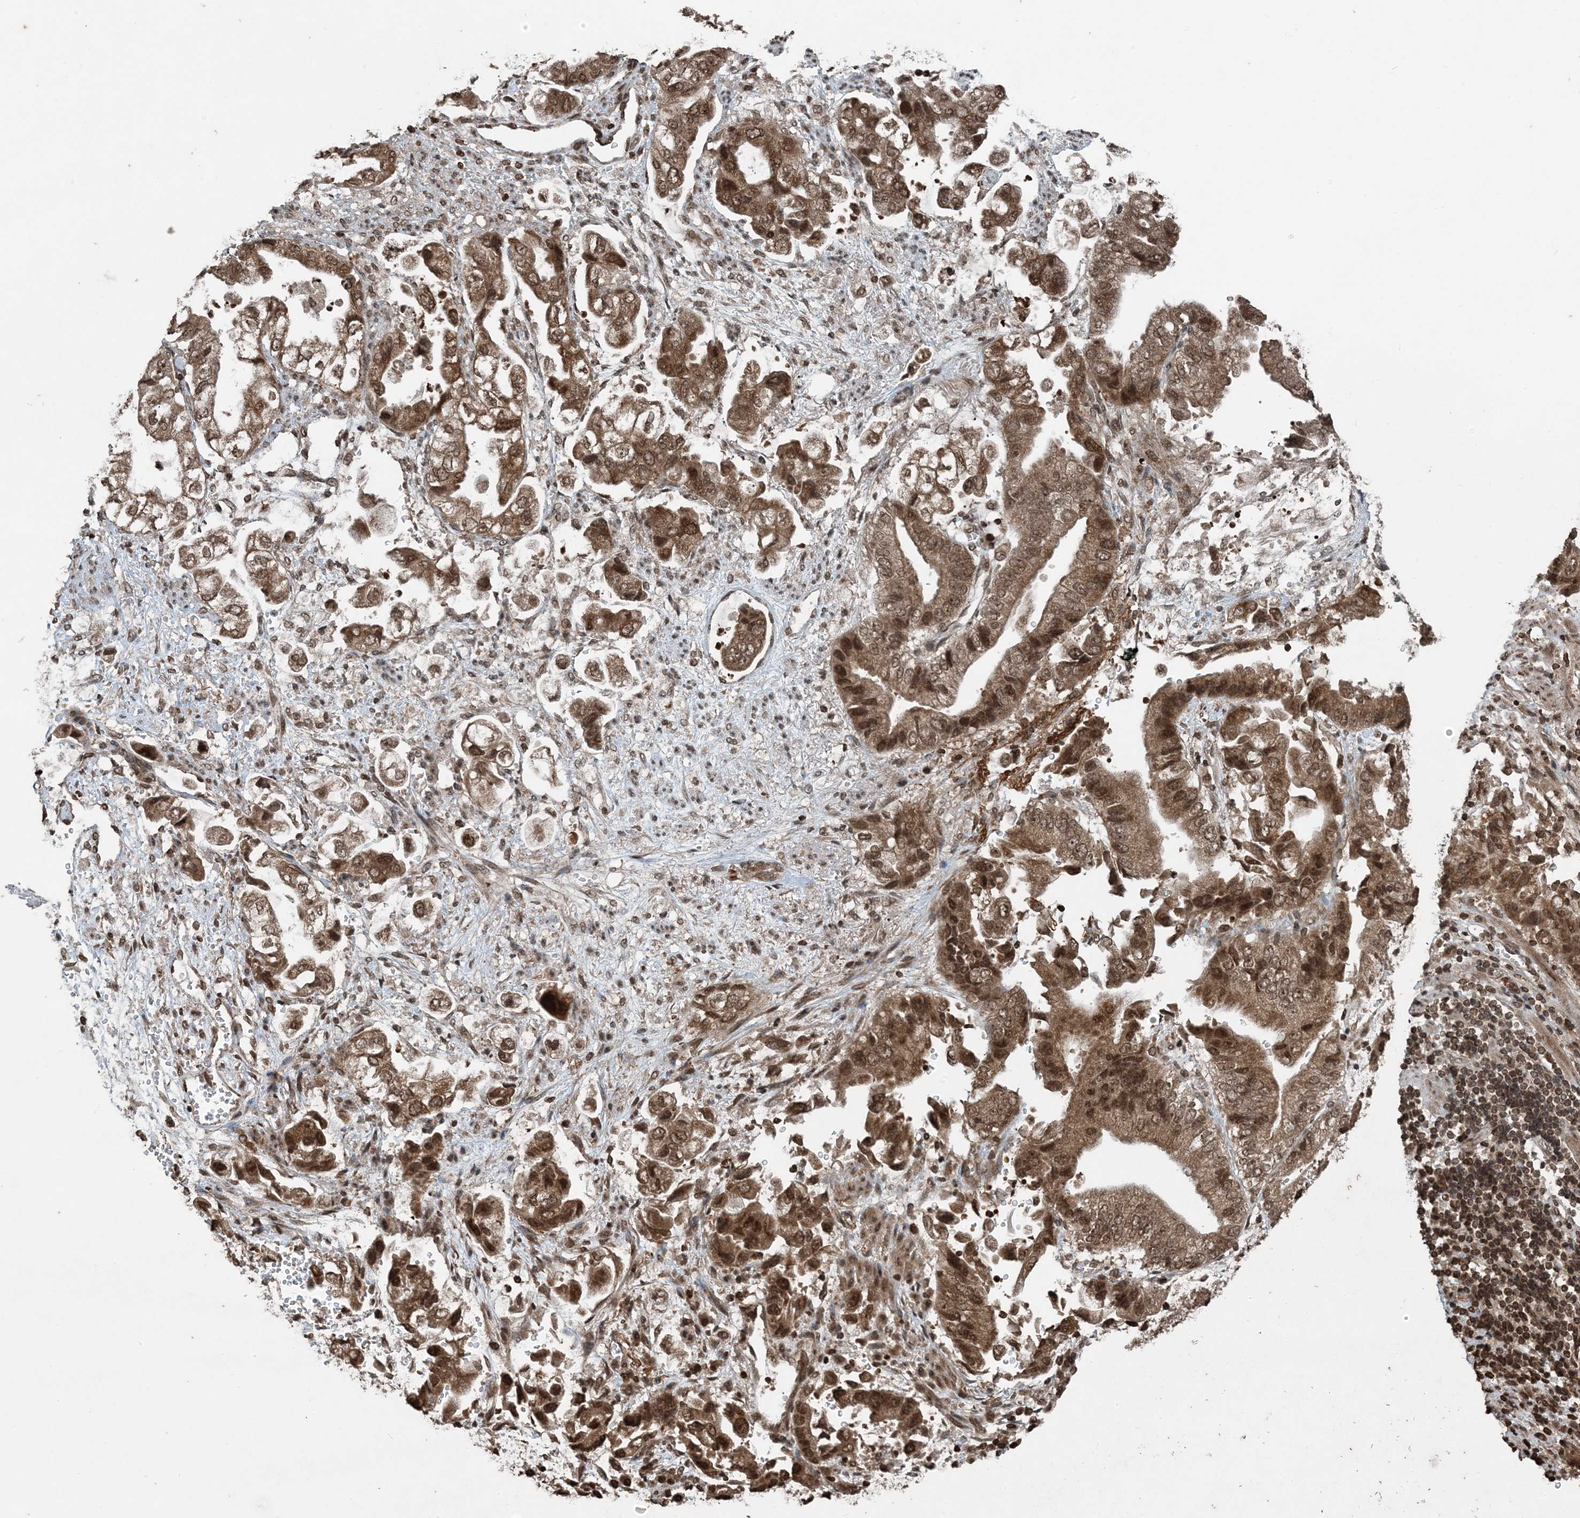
{"staining": {"intensity": "moderate", "quantity": ">75%", "location": "cytoplasmic/membranous,nuclear"}, "tissue": "stomach cancer", "cell_type": "Tumor cells", "image_type": "cancer", "snomed": [{"axis": "morphology", "description": "Adenocarcinoma, NOS"}, {"axis": "topography", "description": "Stomach"}], "caption": "Adenocarcinoma (stomach) stained with DAB immunohistochemistry (IHC) exhibits medium levels of moderate cytoplasmic/membranous and nuclear expression in approximately >75% of tumor cells. Immunohistochemistry (ihc) stains the protein of interest in brown and the nuclei are stained blue.", "gene": "ZFAND2B", "patient": {"sex": "male", "age": 62}}